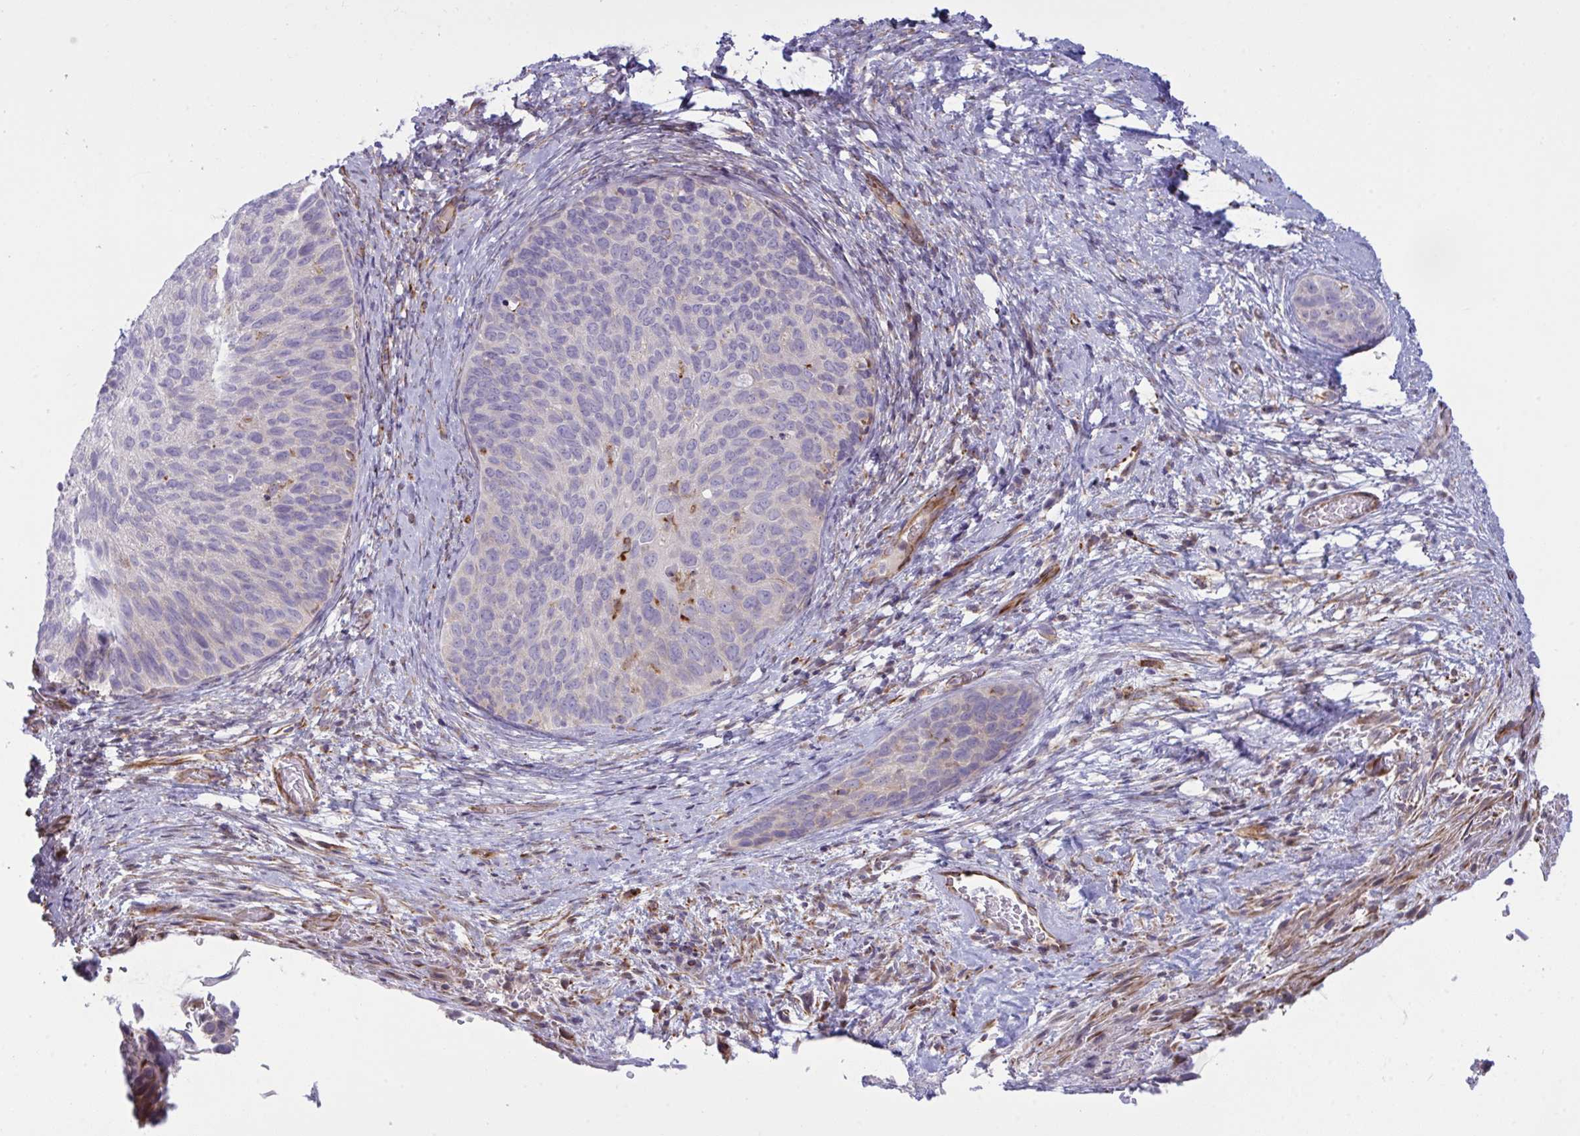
{"staining": {"intensity": "negative", "quantity": "none", "location": "none"}, "tissue": "cervical cancer", "cell_type": "Tumor cells", "image_type": "cancer", "snomed": [{"axis": "morphology", "description": "Squamous cell carcinoma, NOS"}, {"axis": "topography", "description": "Cervix"}], "caption": "Protein analysis of cervical cancer reveals no significant expression in tumor cells. The staining was performed using DAB (3,3'-diaminobenzidine) to visualize the protein expression in brown, while the nuclei were stained in blue with hematoxylin (Magnification: 20x).", "gene": "DCBLD1", "patient": {"sex": "female", "age": 80}}